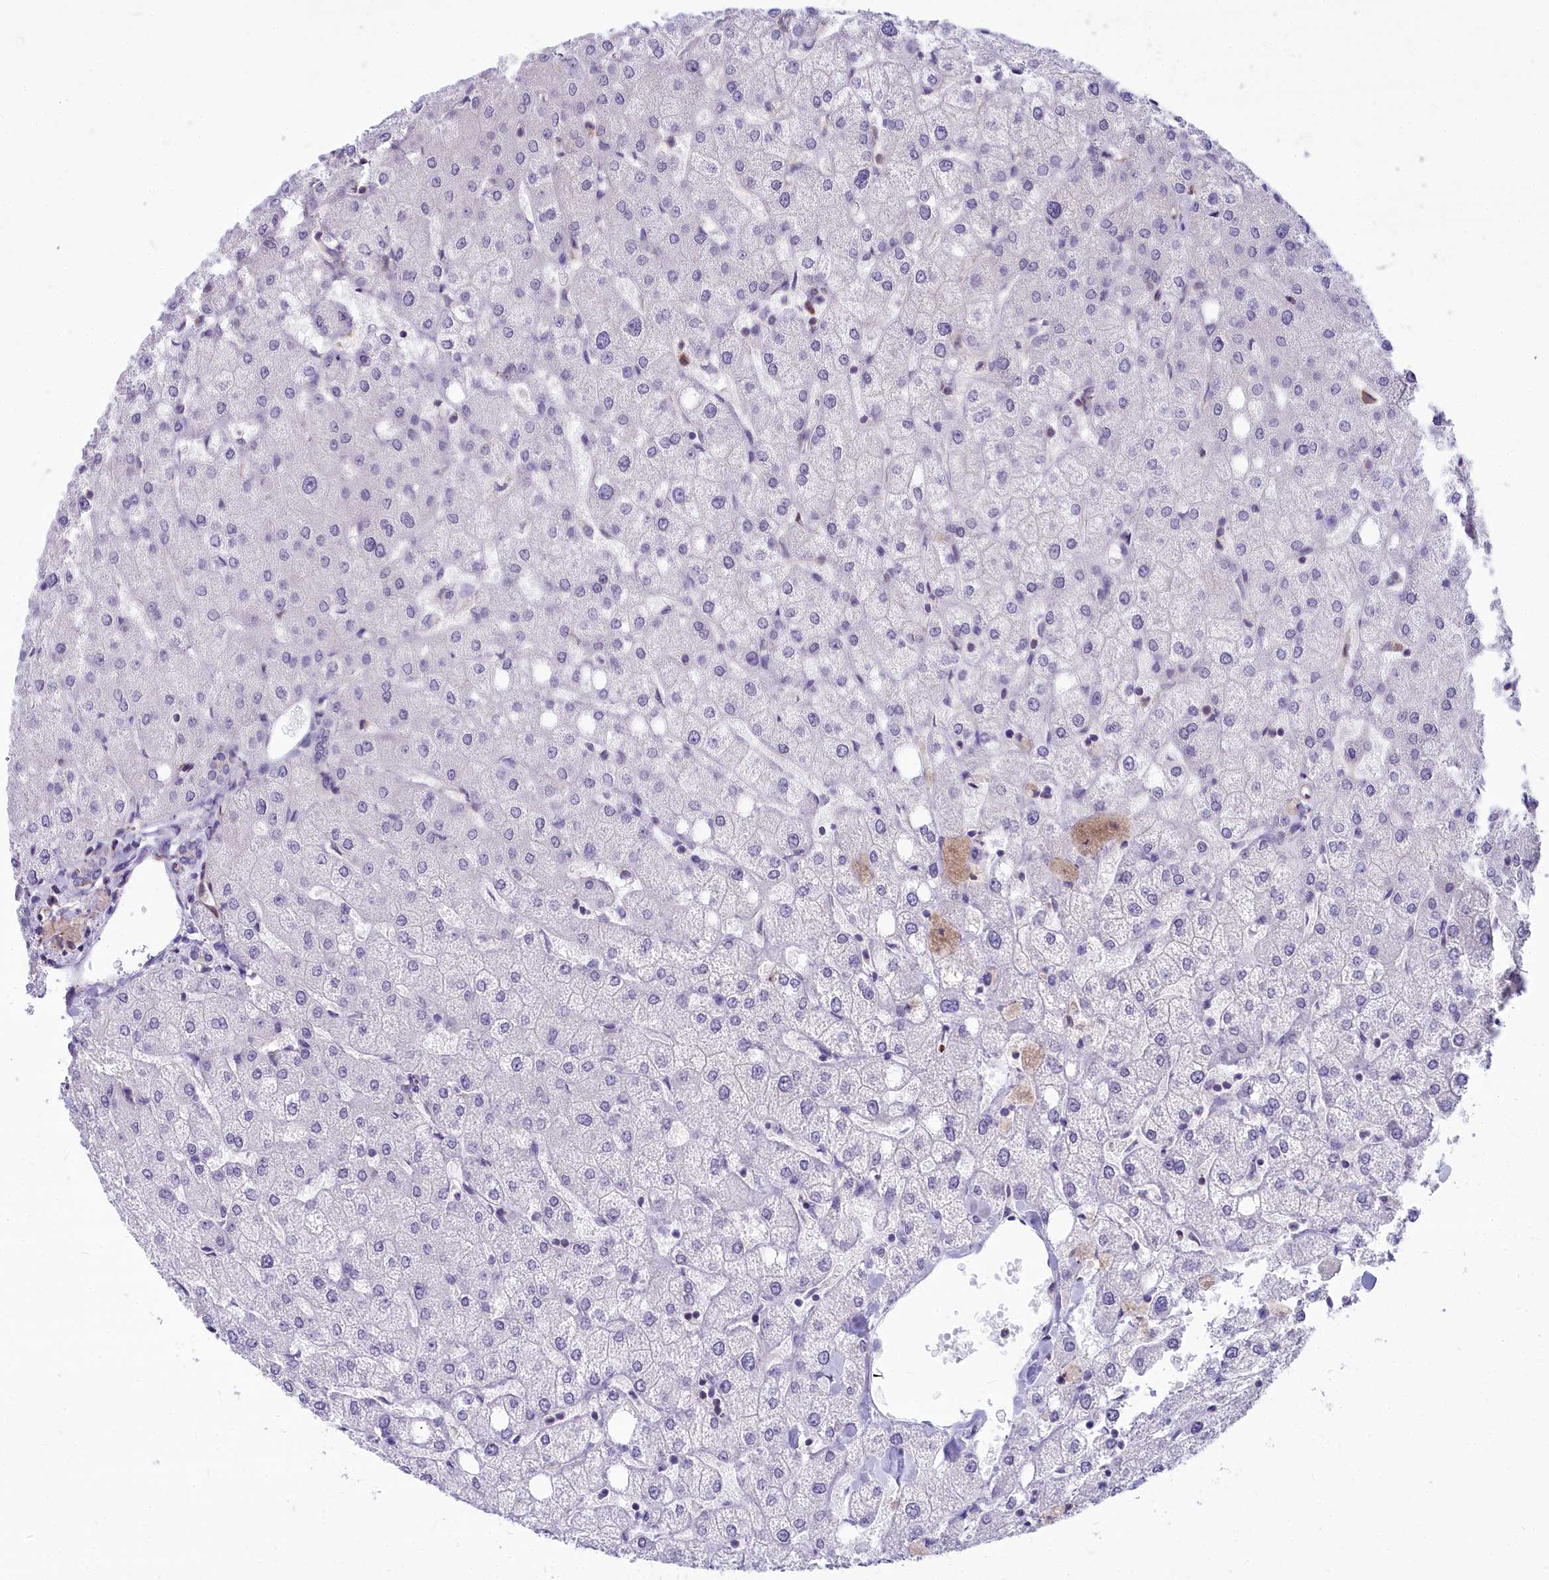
{"staining": {"intensity": "negative", "quantity": "none", "location": "none"}, "tissue": "liver", "cell_type": "Cholangiocytes", "image_type": "normal", "snomed": [{"axis": "morphology", "description": "Normal tissue, NOS"}, {"axis": "topography", "description": "Liver"}], "caption": "Immunohistochemistry of unremarkable human liver demonstrates no expression in cholangiocytes.", "gene": "HLA", "patient": {"sex": "female", "age": 54}}